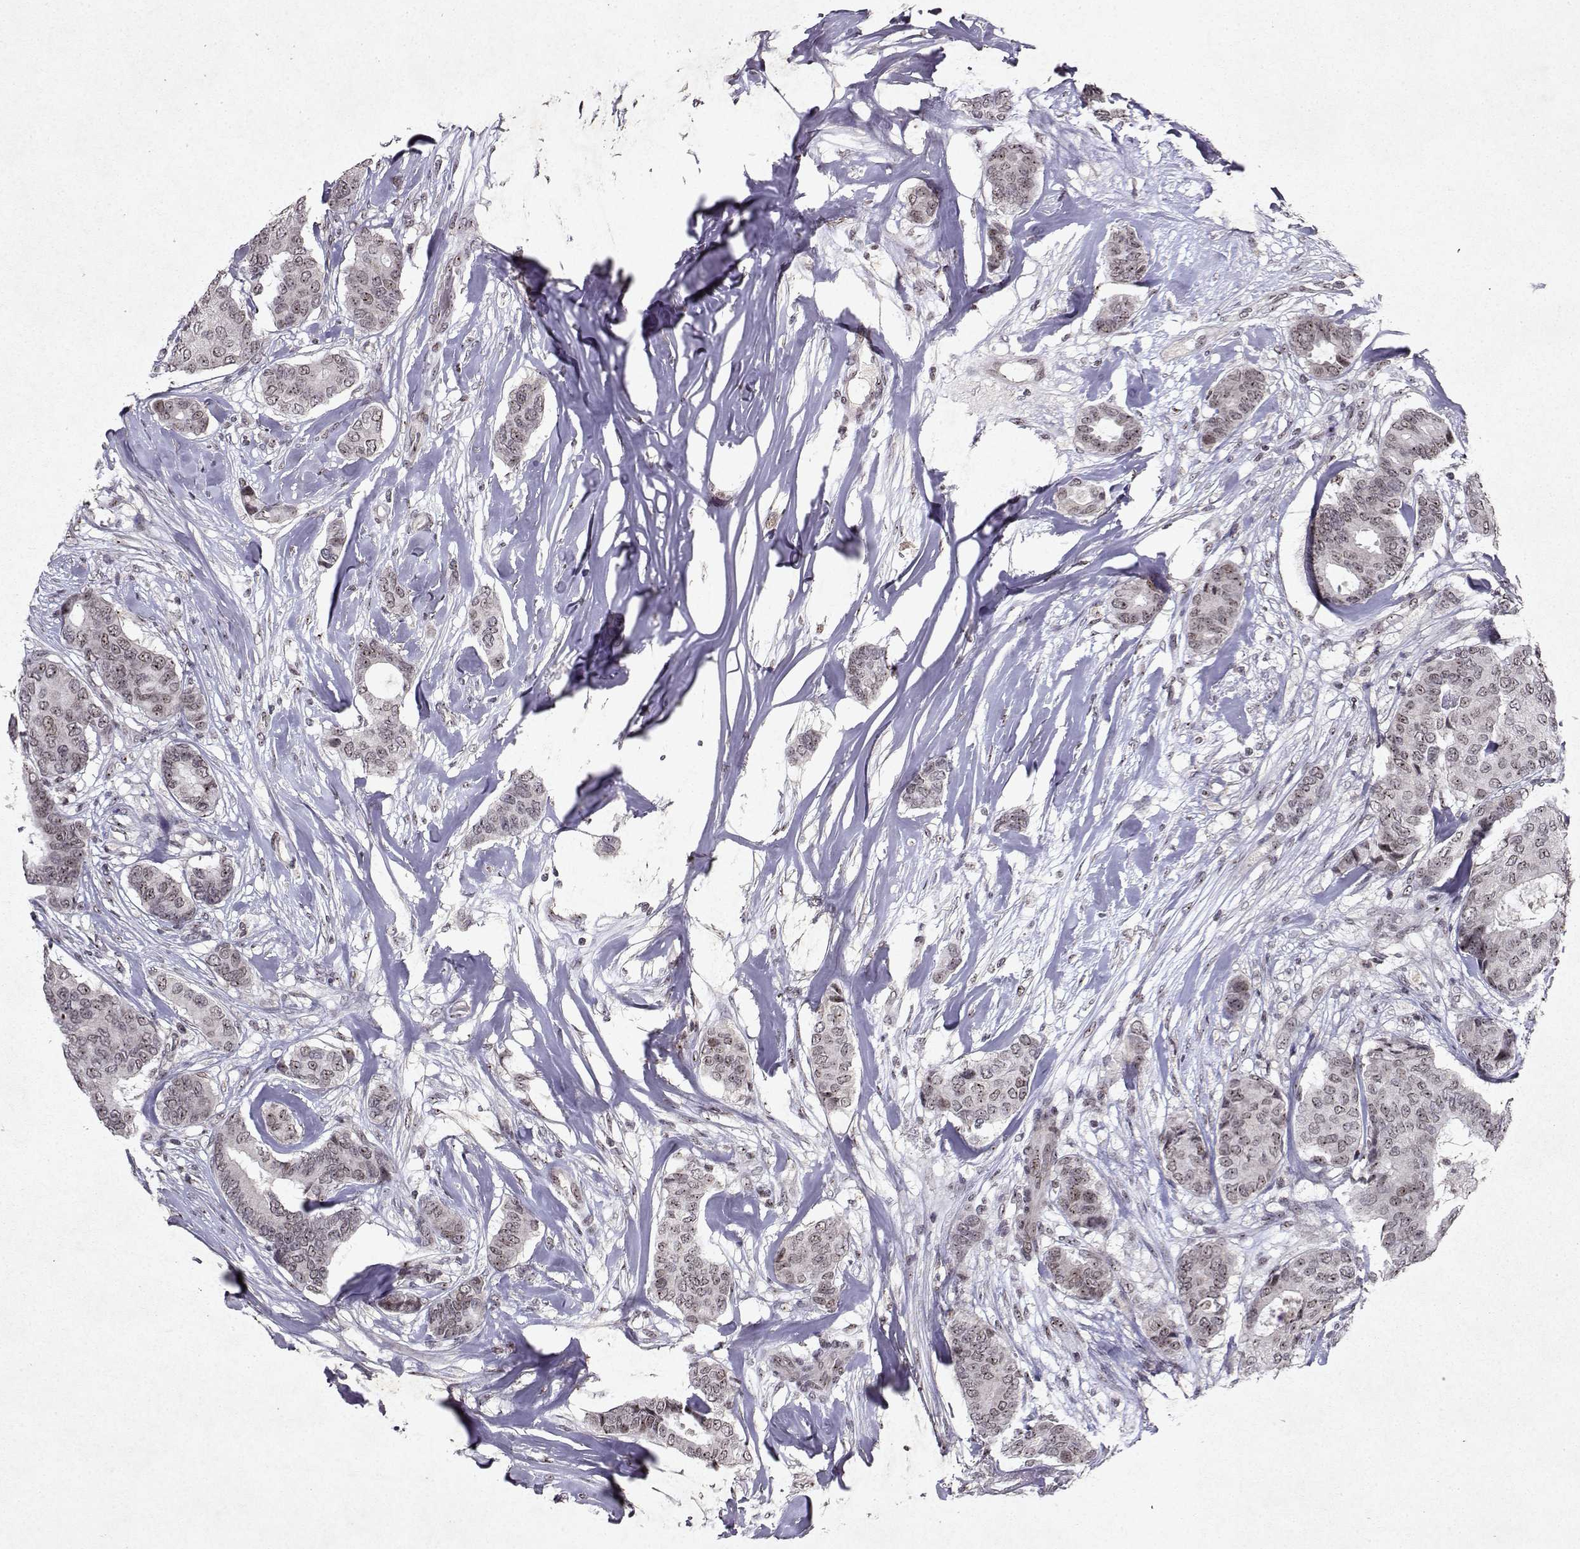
{"staining": {"intensity": "weak", "quantity": ">75%", "location": "nuclear"}, "tissue": "breast cancer", "cell_type": "Tumor cells", "image_type": "cancer", "snomed": [{"axis": "morphology", "description": "Duct carcinoma"}, {"axis": "topography", "description": "Breast"}], "caption": "Breast cancer stained with immunohistochemistry displays weak nuclear positivity in approximately >75% of tumor cells. The protein of interest is stained brown, and the nuclei are stained in blue (DAB (3,3'-diaminobenzidine) IHC with brightfield microscopy, high magnification).", "gene": "DDX56", "patient": {"sex": "female", "age": 75}}